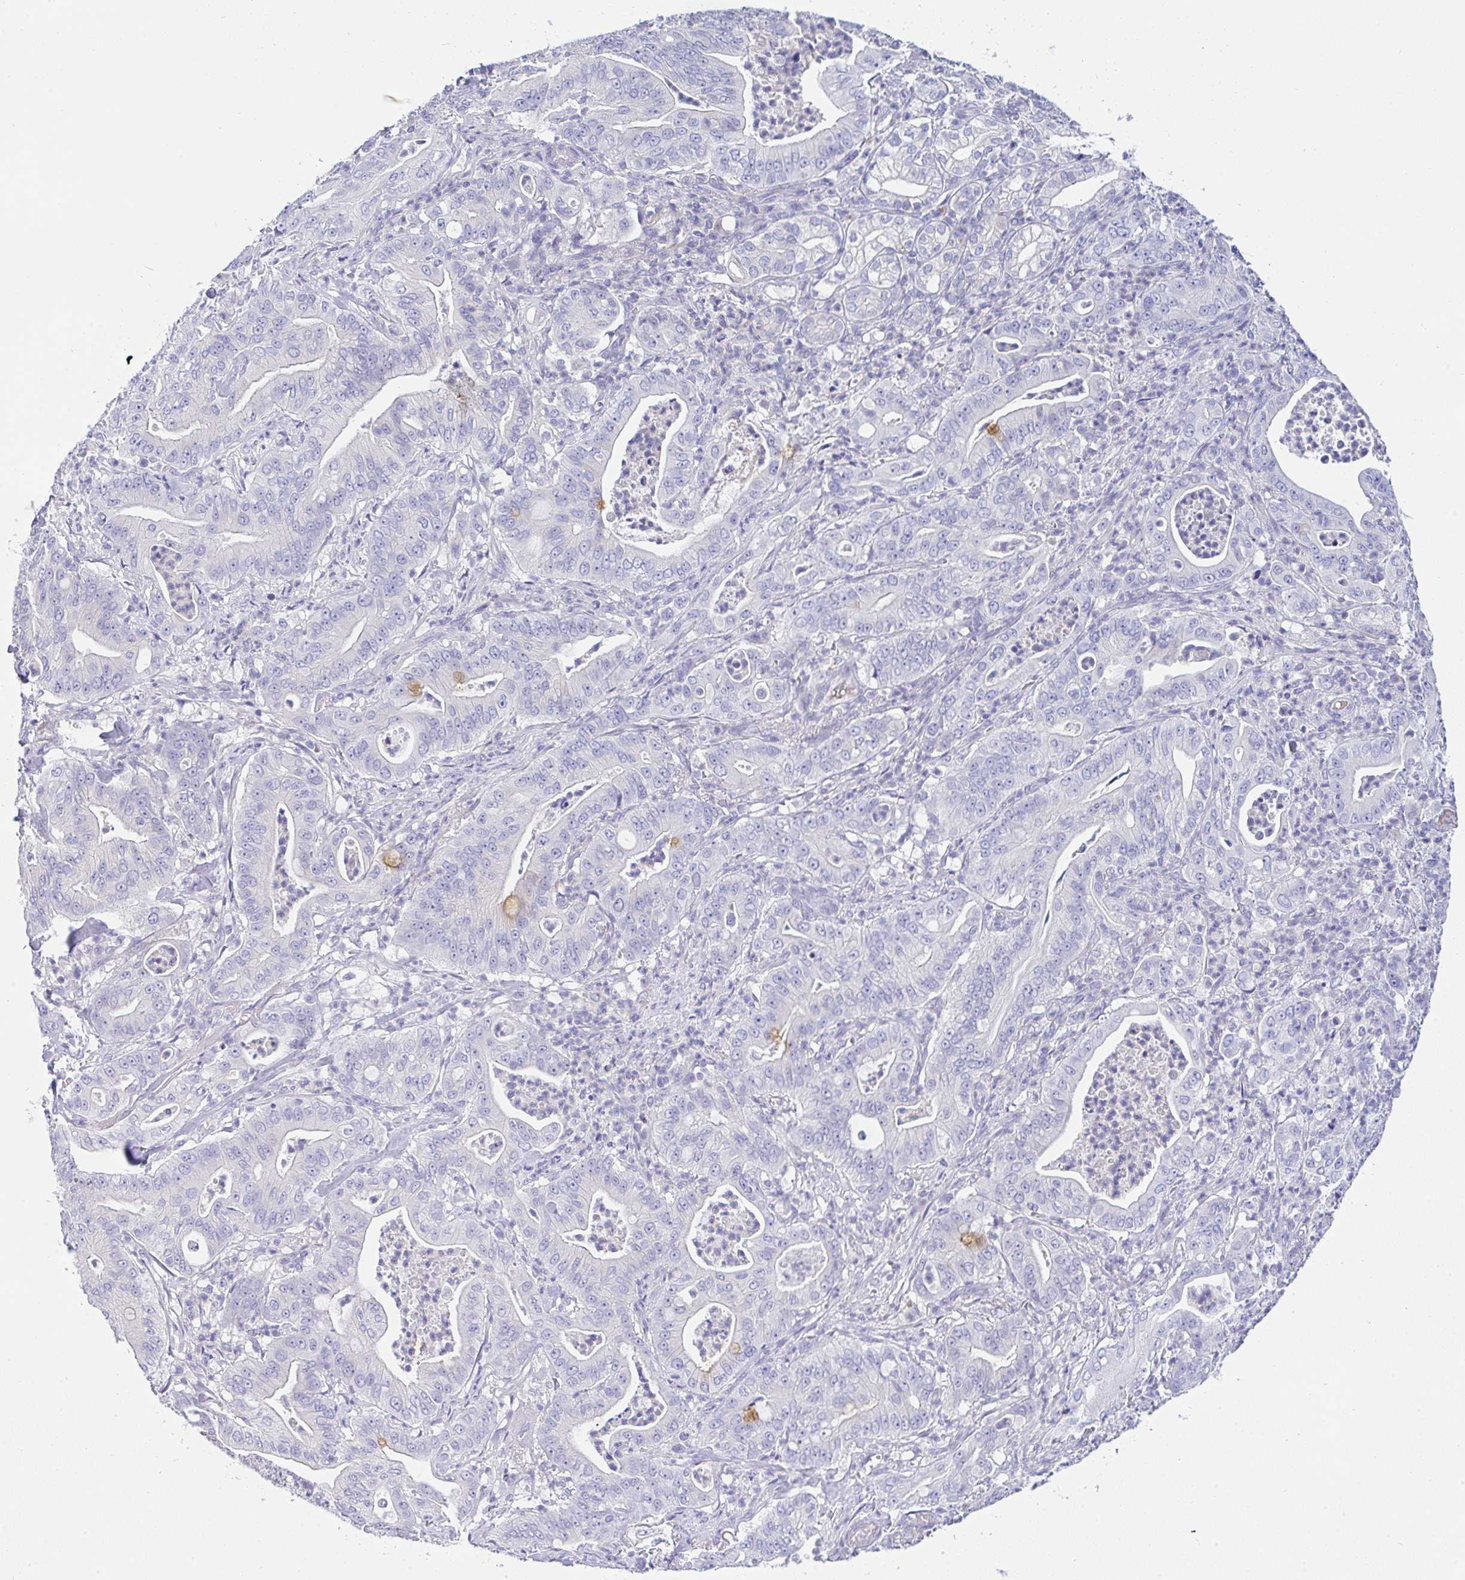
{"staining": {"intensity": "negative", "quantity": "none", "location": "none"}, "tissue": "pancreatic cancer", "cell_type": "Tumor cells", "image_type": "cancer", "snomed": [{"axis": "morphology", "description": "Adenocarcinoma, NOS"}, {"axis": "topography", "description": "Pancreas"}], "caption": "Tumor cells are negative for brown protein staining in pancreatic cancer (adenocarcinoma). Brightfield microscopy of immunohistochemistry stained with DAB (brown) and hematoxylin (blue), captured at high magnification.", "gene": "SERPINE3", "patient": {"sex": "male", "age": 71}}